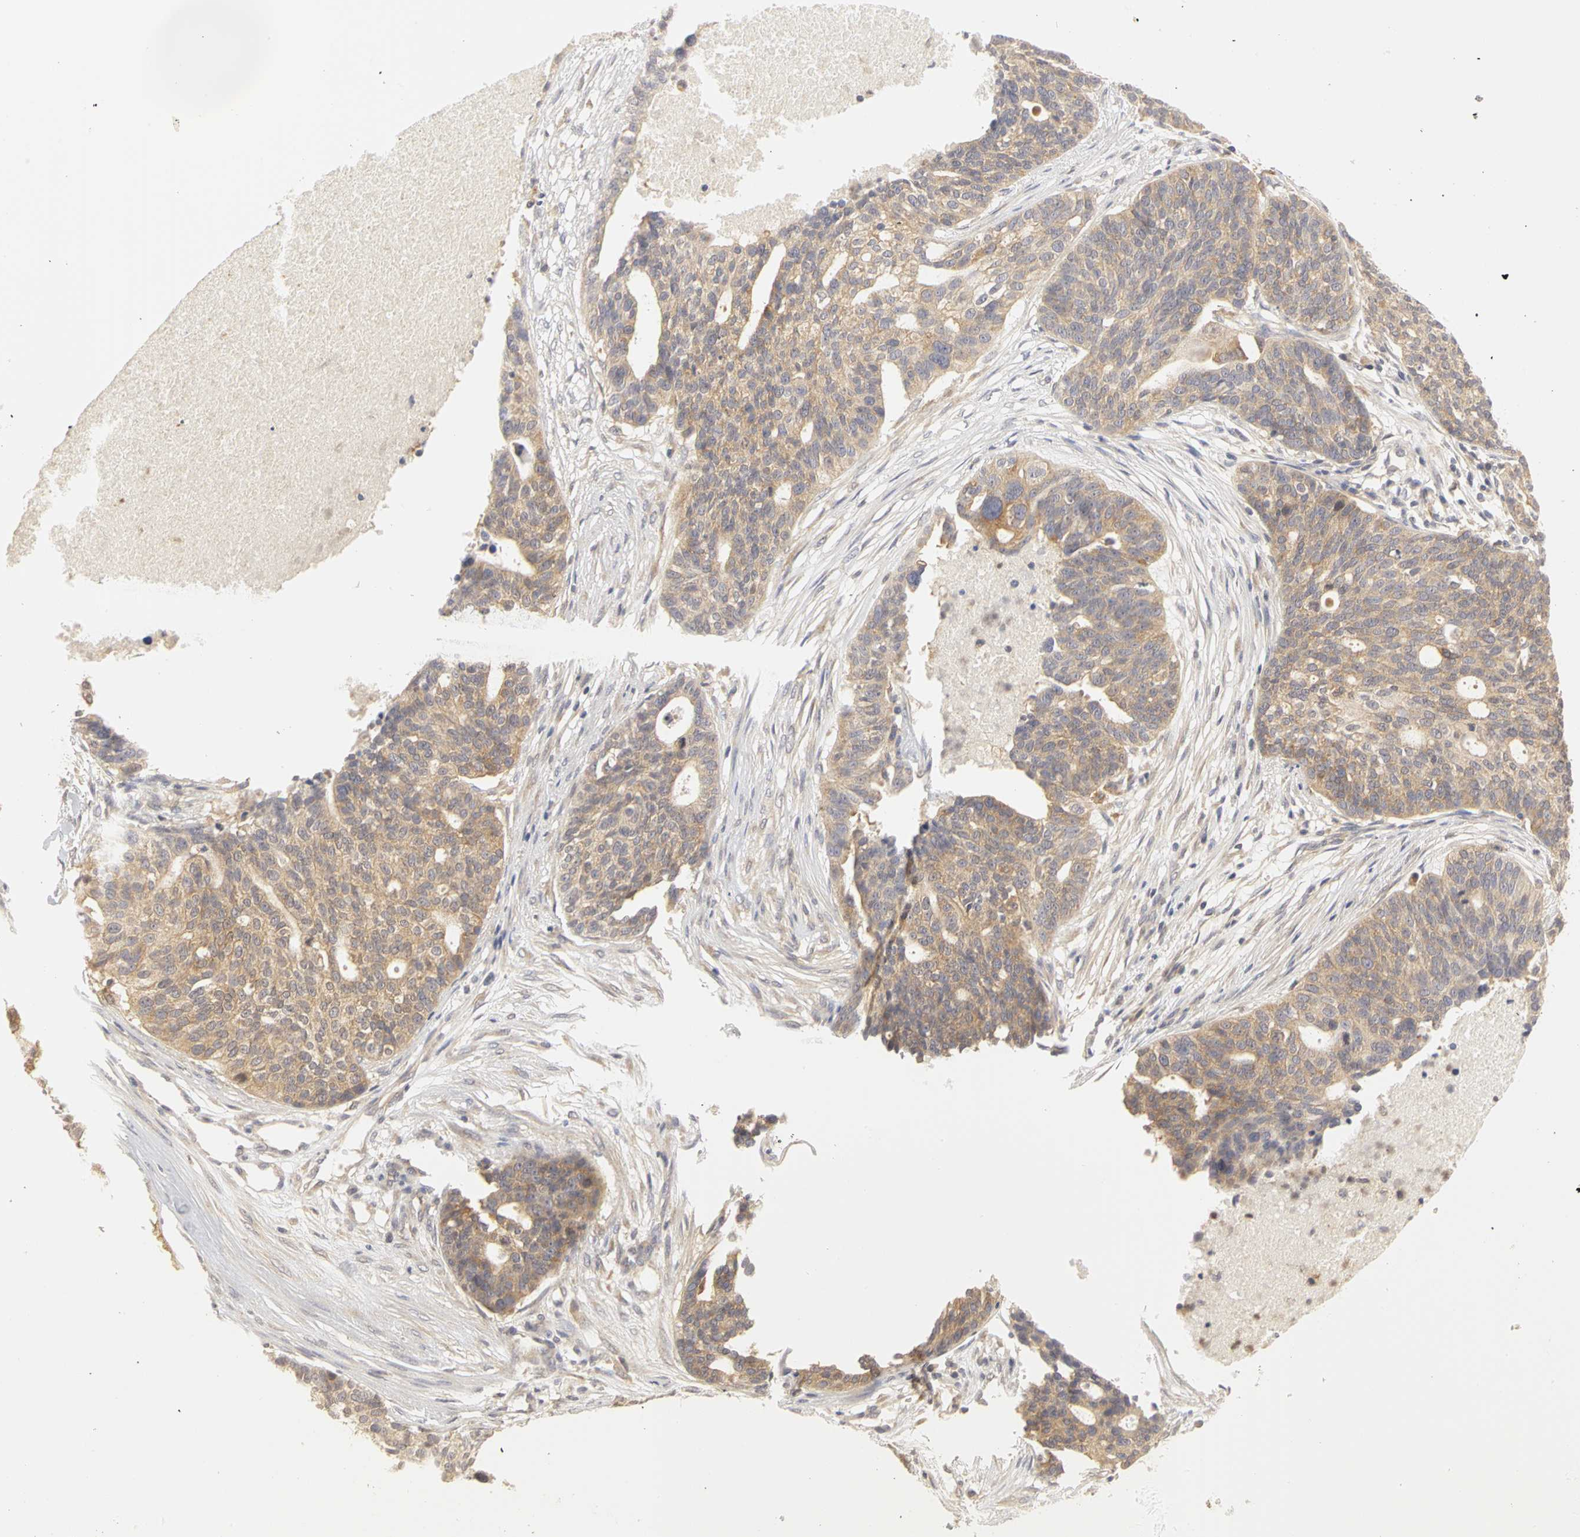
{"staining": {"intensity": "weak", "quantity": ">75%", "location": "cytoplasmic/membranous"}, "tissue": "ovarian cancer", "cell_type": "Tumor cells", "image_type": "cancer", "snomed": [{"axis": "morphology", "description": "Cystadenocarcinoma, serous, NOS"}, {"axis": "topography", "description": "Ovary"}], "caption": "DAB (3,3'-diaminobenzidine) immunohistochemical staining of ovarian serous cystadenocarcinoma shows weak cytoplasmic/membranous protein positivity in about >75% of tumor cells.", "gene": "IRAK1", "patient": {"sex": "female", "age": 59}}